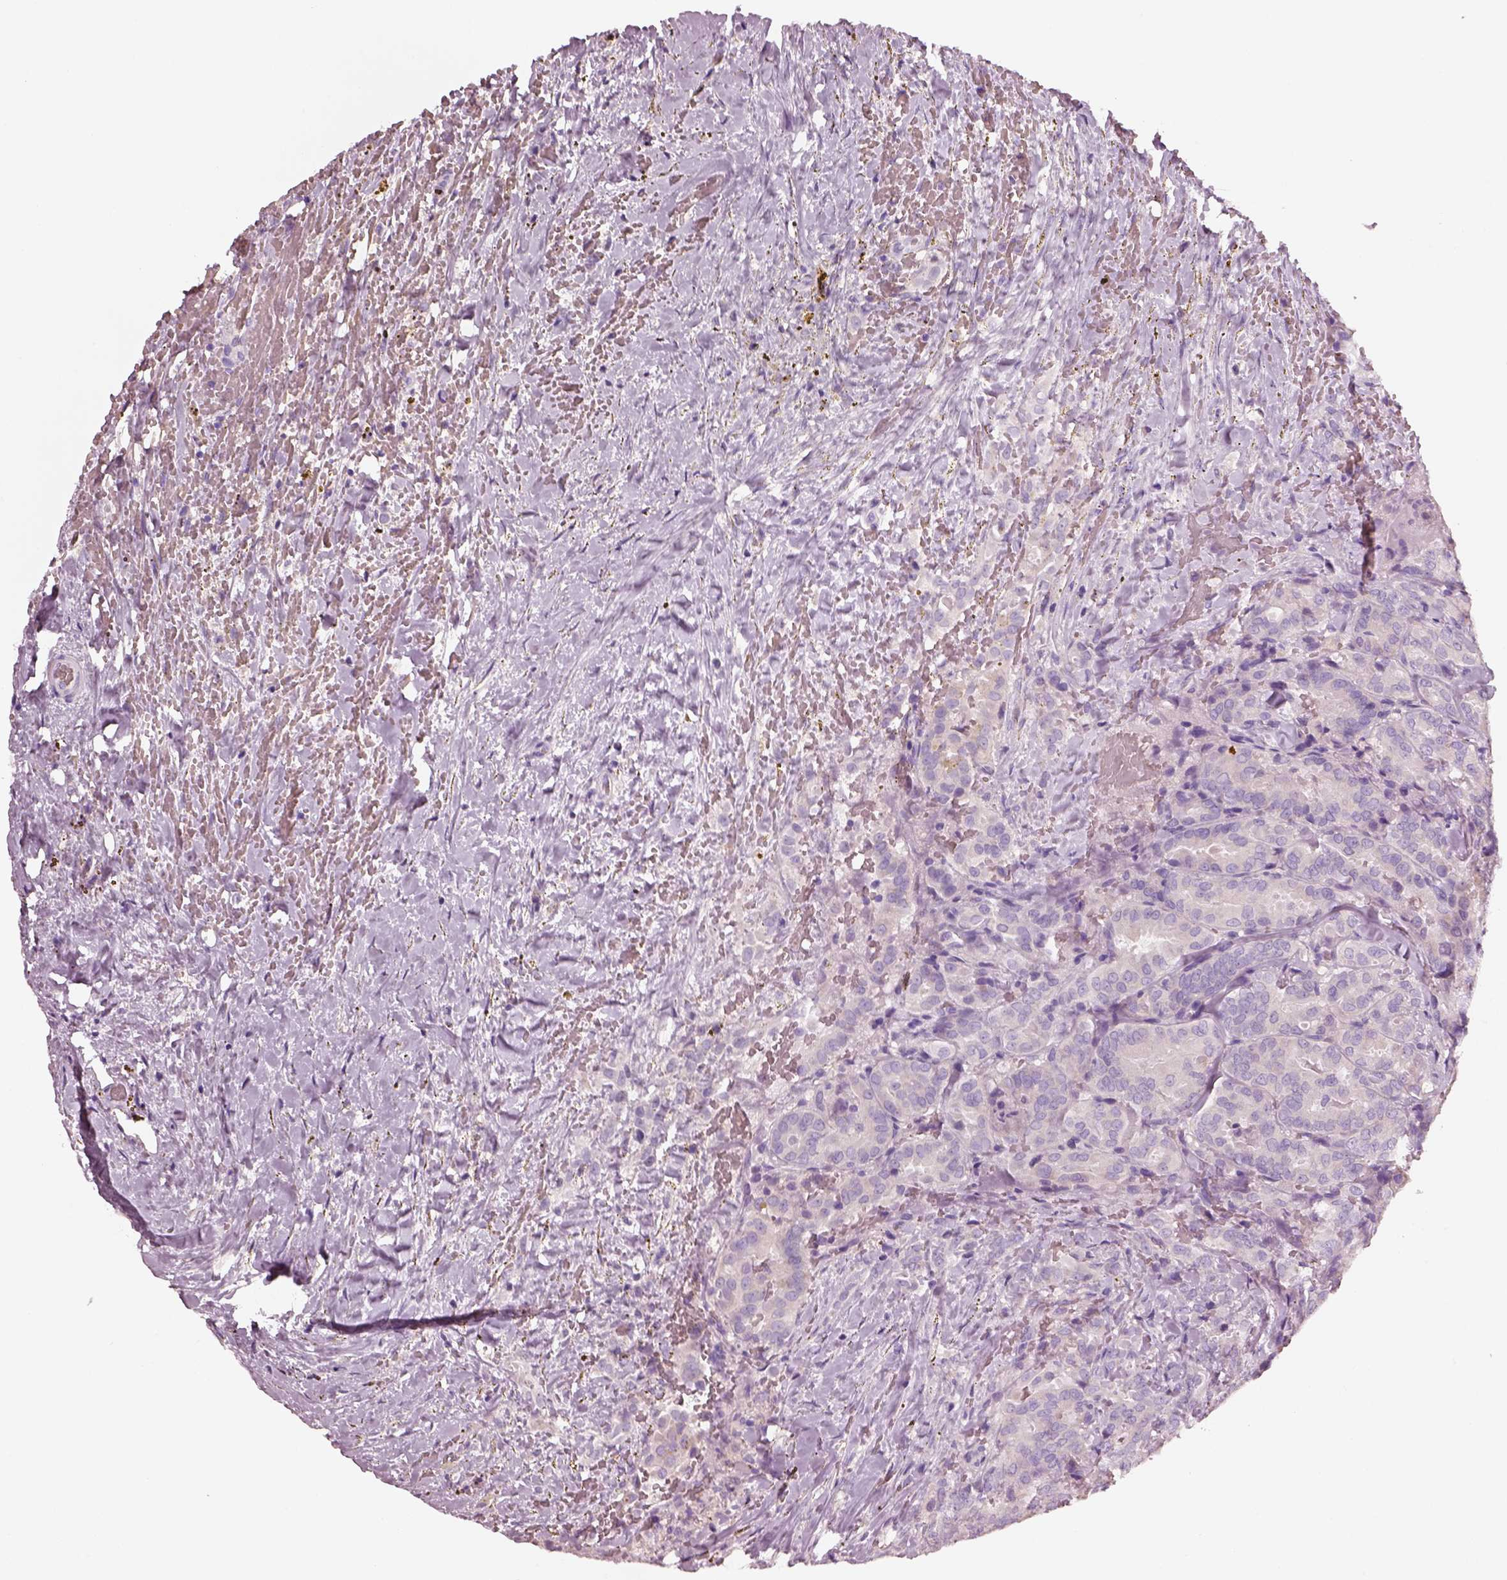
{"staining": {"intensity": "negative", "quantity": "none", "location": "none"}, "tissue": "thyroid cancer", "cell_type": "Tumor cells", "image_type": "cancer", "snomed": [{"axis": "morphology", "description": "Papillary adenocarcinoma, NOS"}, {"axis": "topography", "description": "Thyroid gland"}], "caption": "Tumor cells show no significant protein staining in thyroid papillary adenocarcinoma.", "gene": "ELSPBP1", "patient": {"sex": "male", "age": 61}}